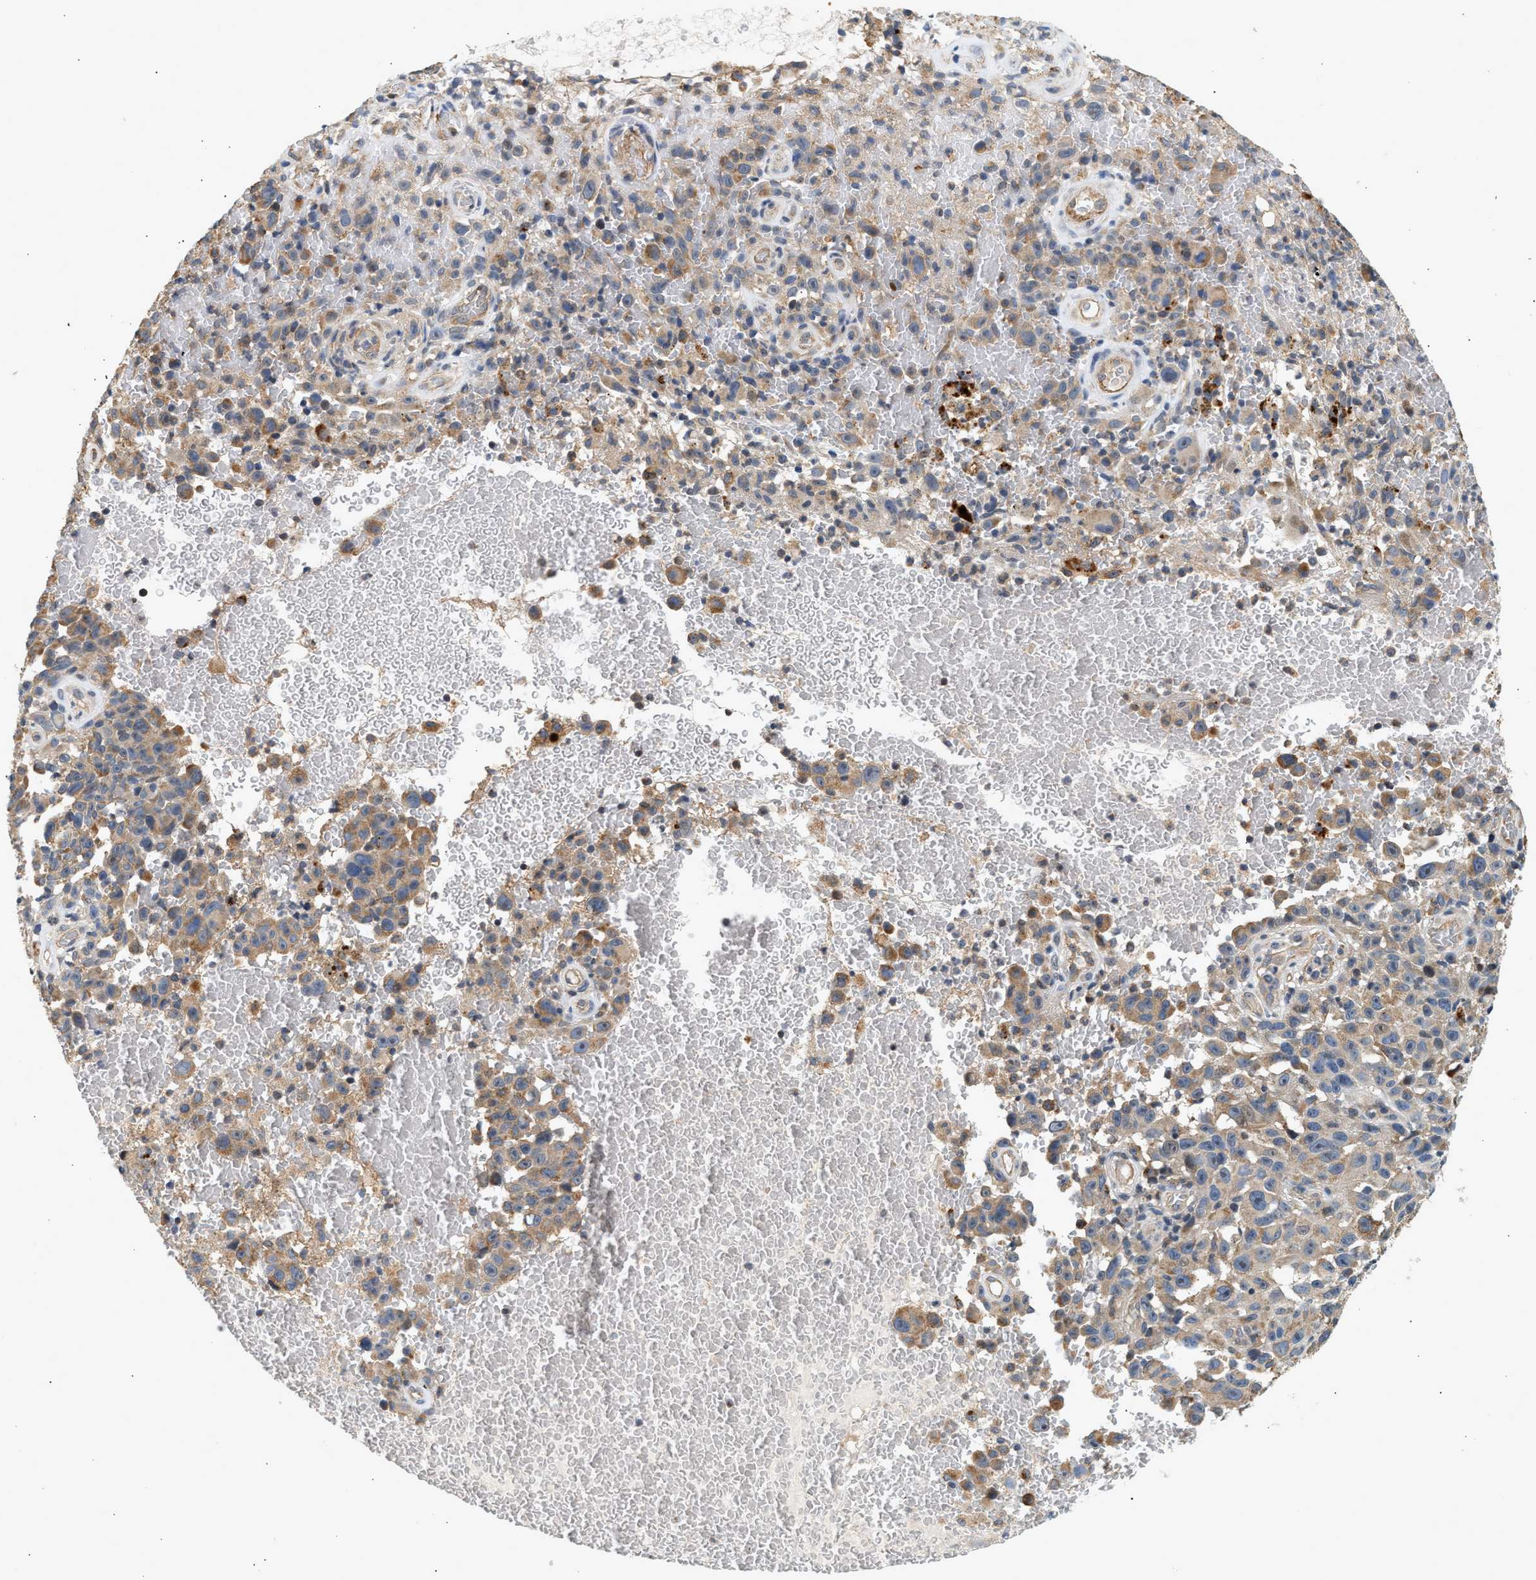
{"staining": {"intensity": "moderate", "quantity": "25%-75%", "location": "cytoplasmic/membranous"}, "tissue": "melanoma", "cell_type": "Tumor cells", "image_type": "cancer", "snomed": [{"axis": "morphology", "description": "Malignant melanoma, NOS"}, {"axis": "topography", "description": "Skin"}], "caption": "Immunohistochemistry (IHC) of human melanoma demonstrates medium levels of moderate cytoplasmic/membranous expression in approximately 25%-75% of tumor cells. Using DAB (brown) and hematoxylin (blue) stains, captured at high magnification using brightfield microscopy.", "gene": "DUSP14", "patient": {"sex": "female", "age": 82}}